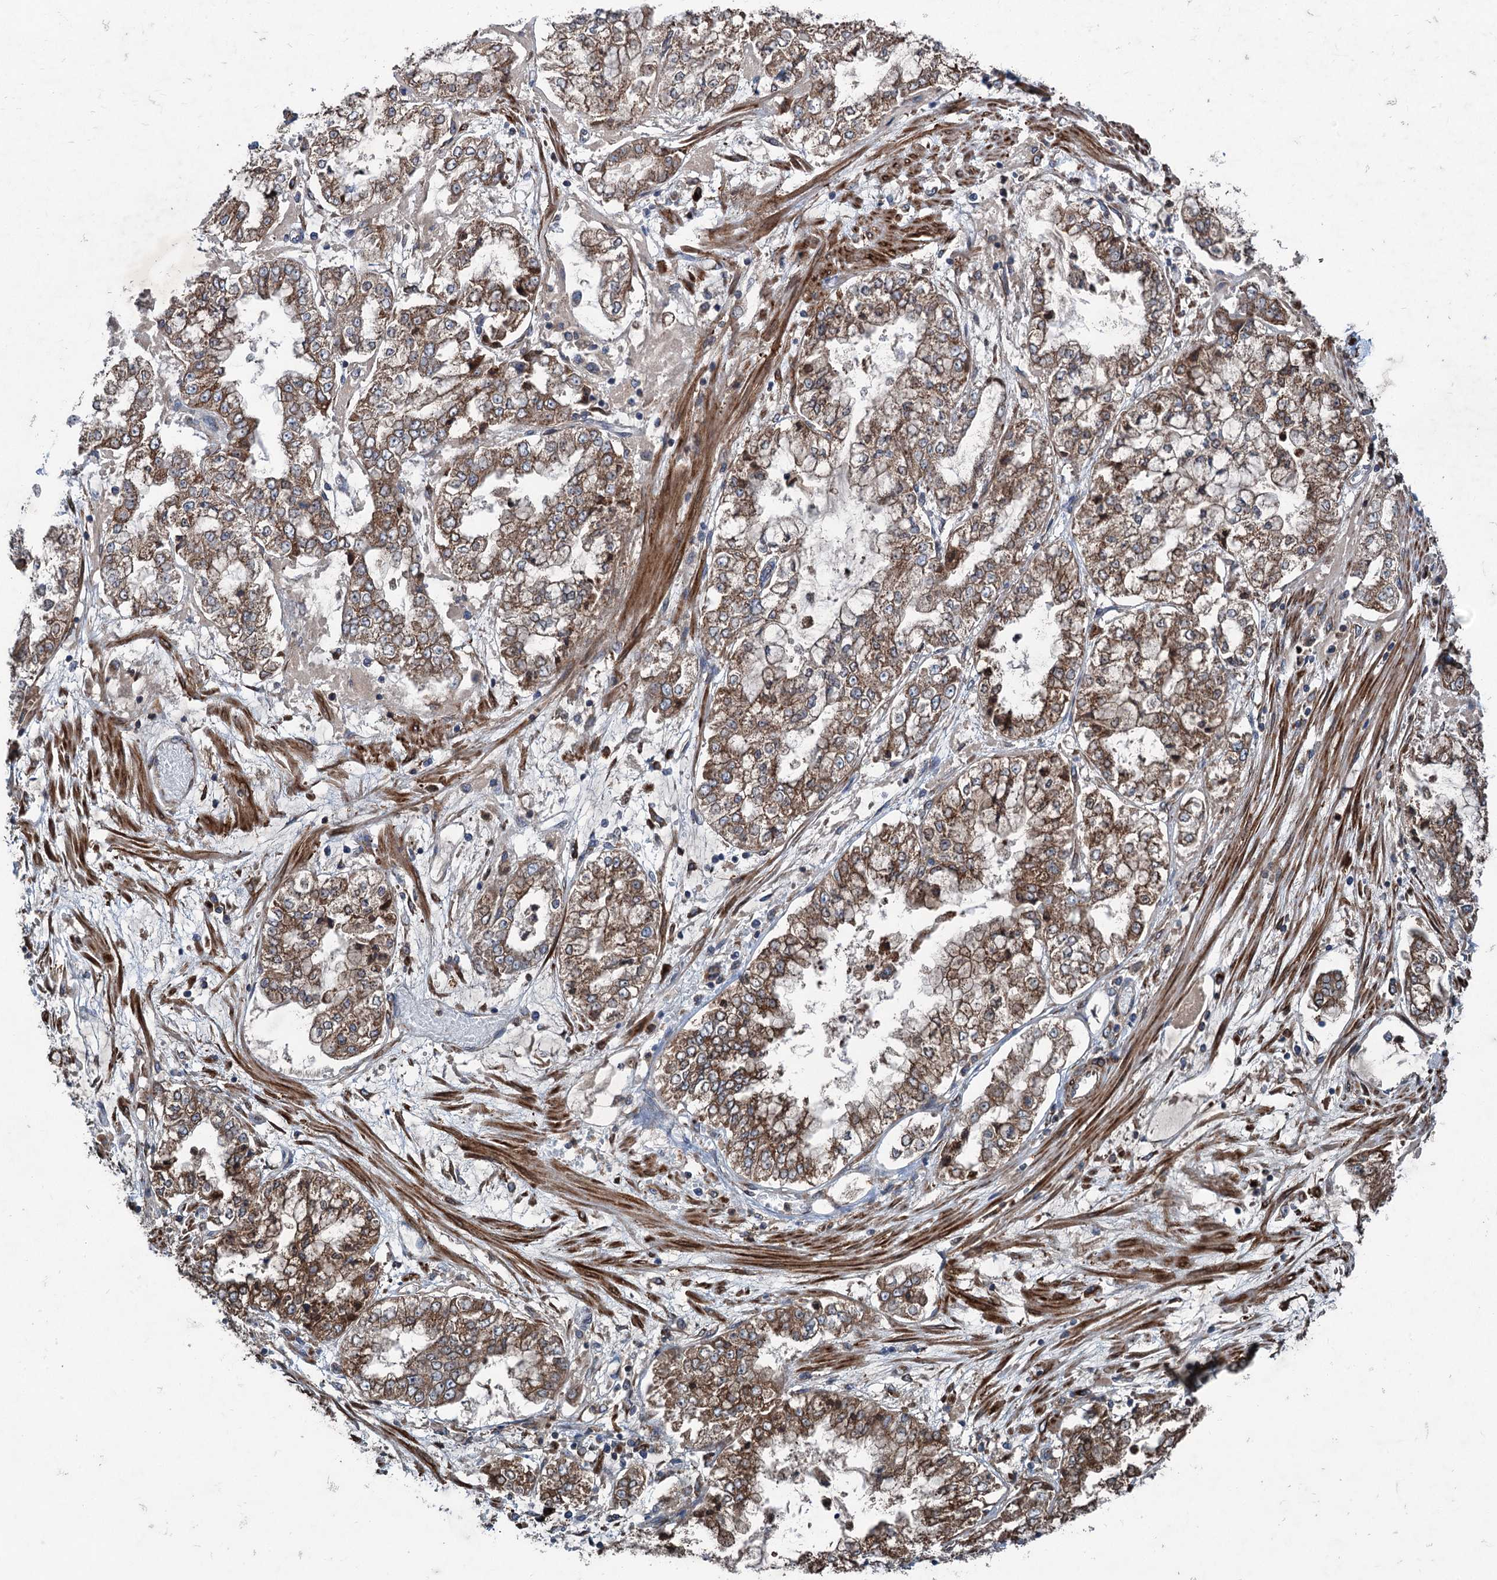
{"staining": {"intensity": "moderate", "quantity": ">75%", "location": "cytoplasmic/membranous"}, "tissue": "stomach cancer", "cell_type": "Tumor cells", "image_type": "cancer", "snomed": [{"axis": "morphology", "description": "Adenocarcinoma, NOS"}, {"axis": "topography", "description": "Stomach"}], "caption": "Adenocarcinoma (stomach) tissue exhibits moderate cytoplasmic/membranous staining in about >75% of tumor cells, visualized by immunohistochemistry. (DAB (3,3'-diaminobenzidine) = brown stain, brightfield microscopy at high magnification).", "gene": "CALCOCO1", "patient": {"sex": "male", "age": 76}}